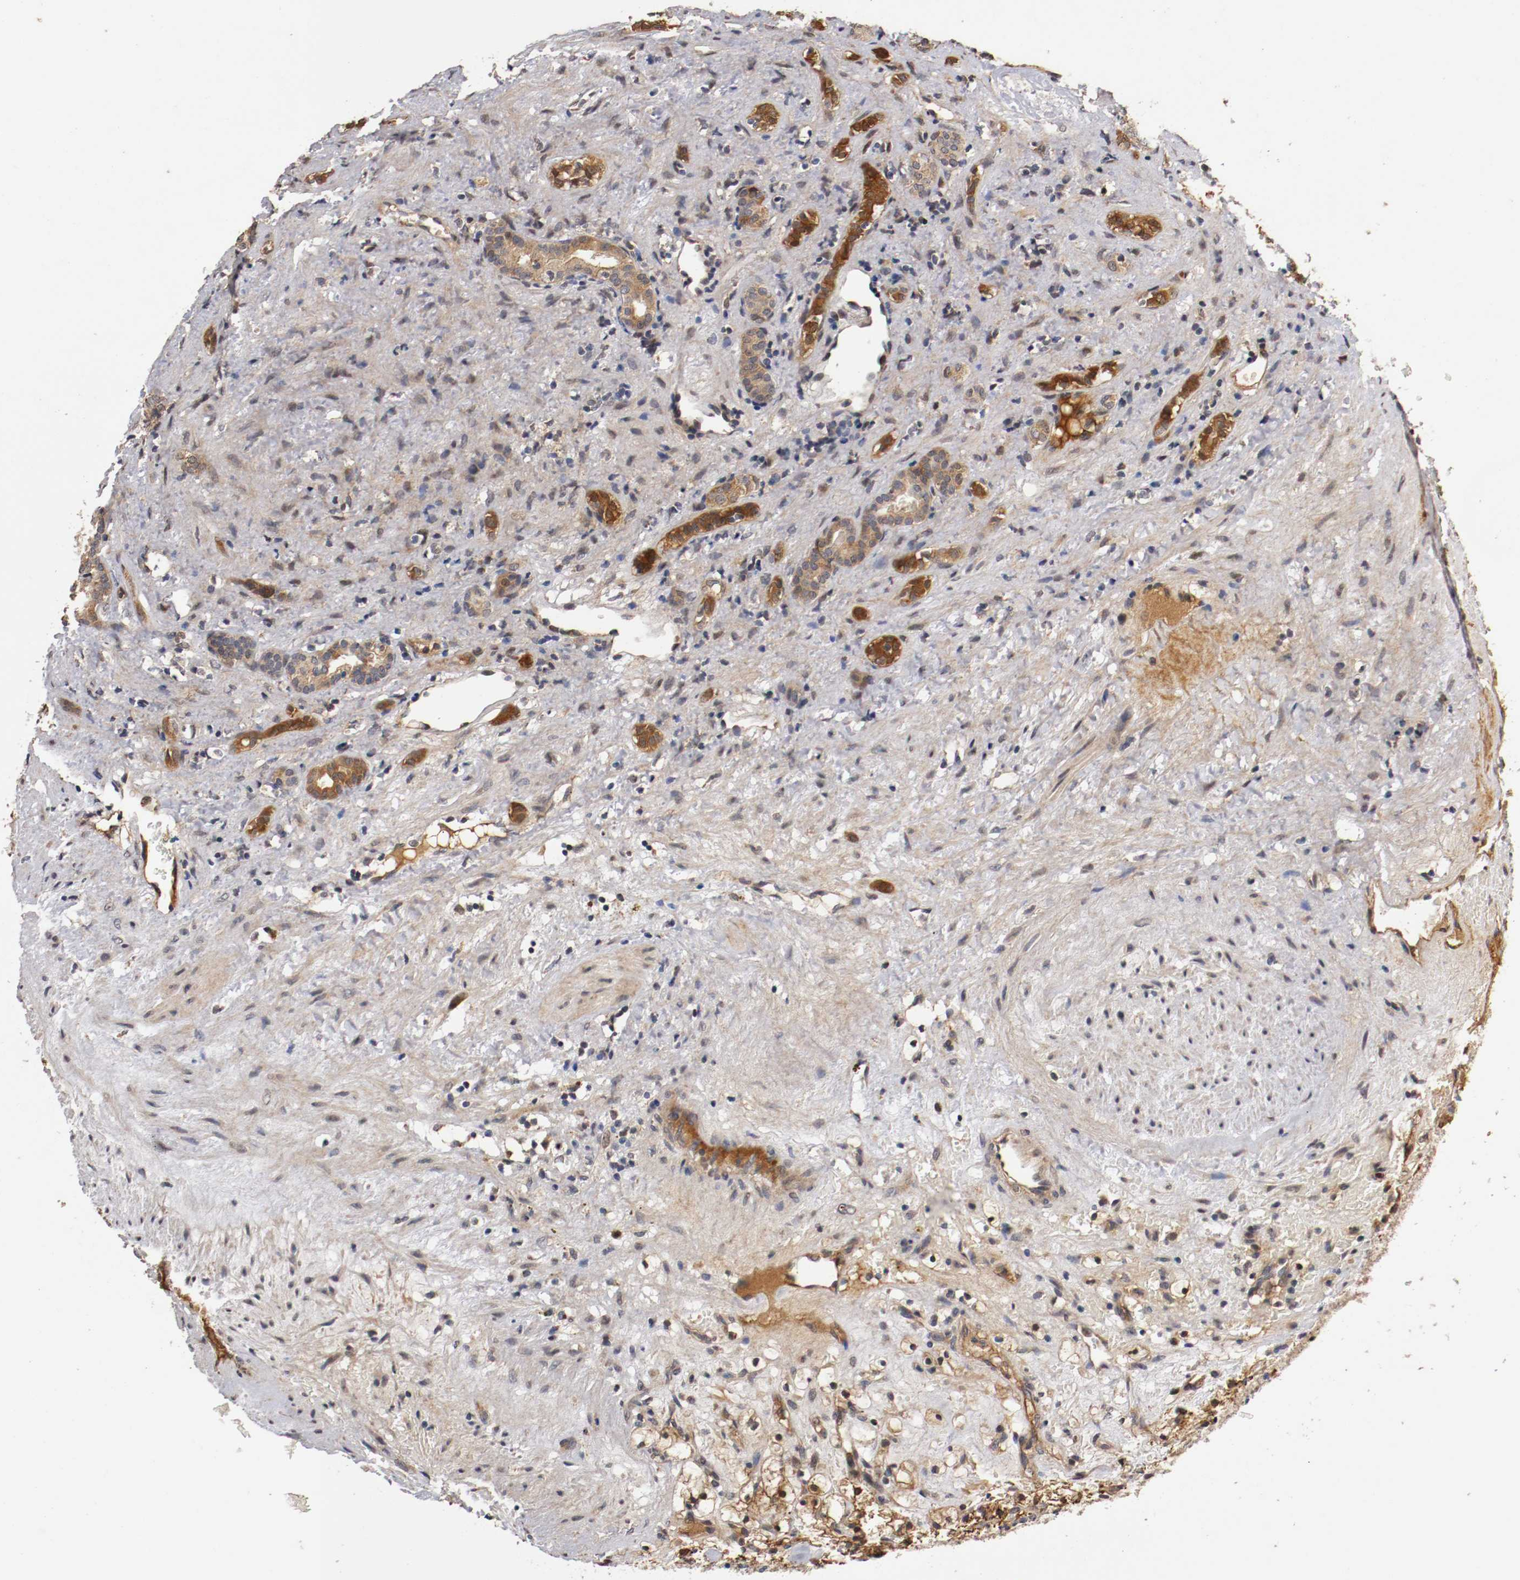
{"staining": {"intensity": "strong", "quantity": ">75%", "location": "cytoplasmic/membranous,nuclear"}, "tissue": "renal cancer", "cell_type": "Tumor cells", "image_type": "cancer", "snomed": [{"axis": "morphology", "description": "Adenocarcinoma, NOS"}, {"axis": "topography", "description": "Kidney"}], "caption": "The image reveals immunohistochemical staining of adenocarcinoma (renal). There is strong cytoplasmic/membranous and nuclear positivity is identified in about >75% of tumor cells.", "gene": "TNFRSF1B", "patient": {"sex": "female", "age": 83}}